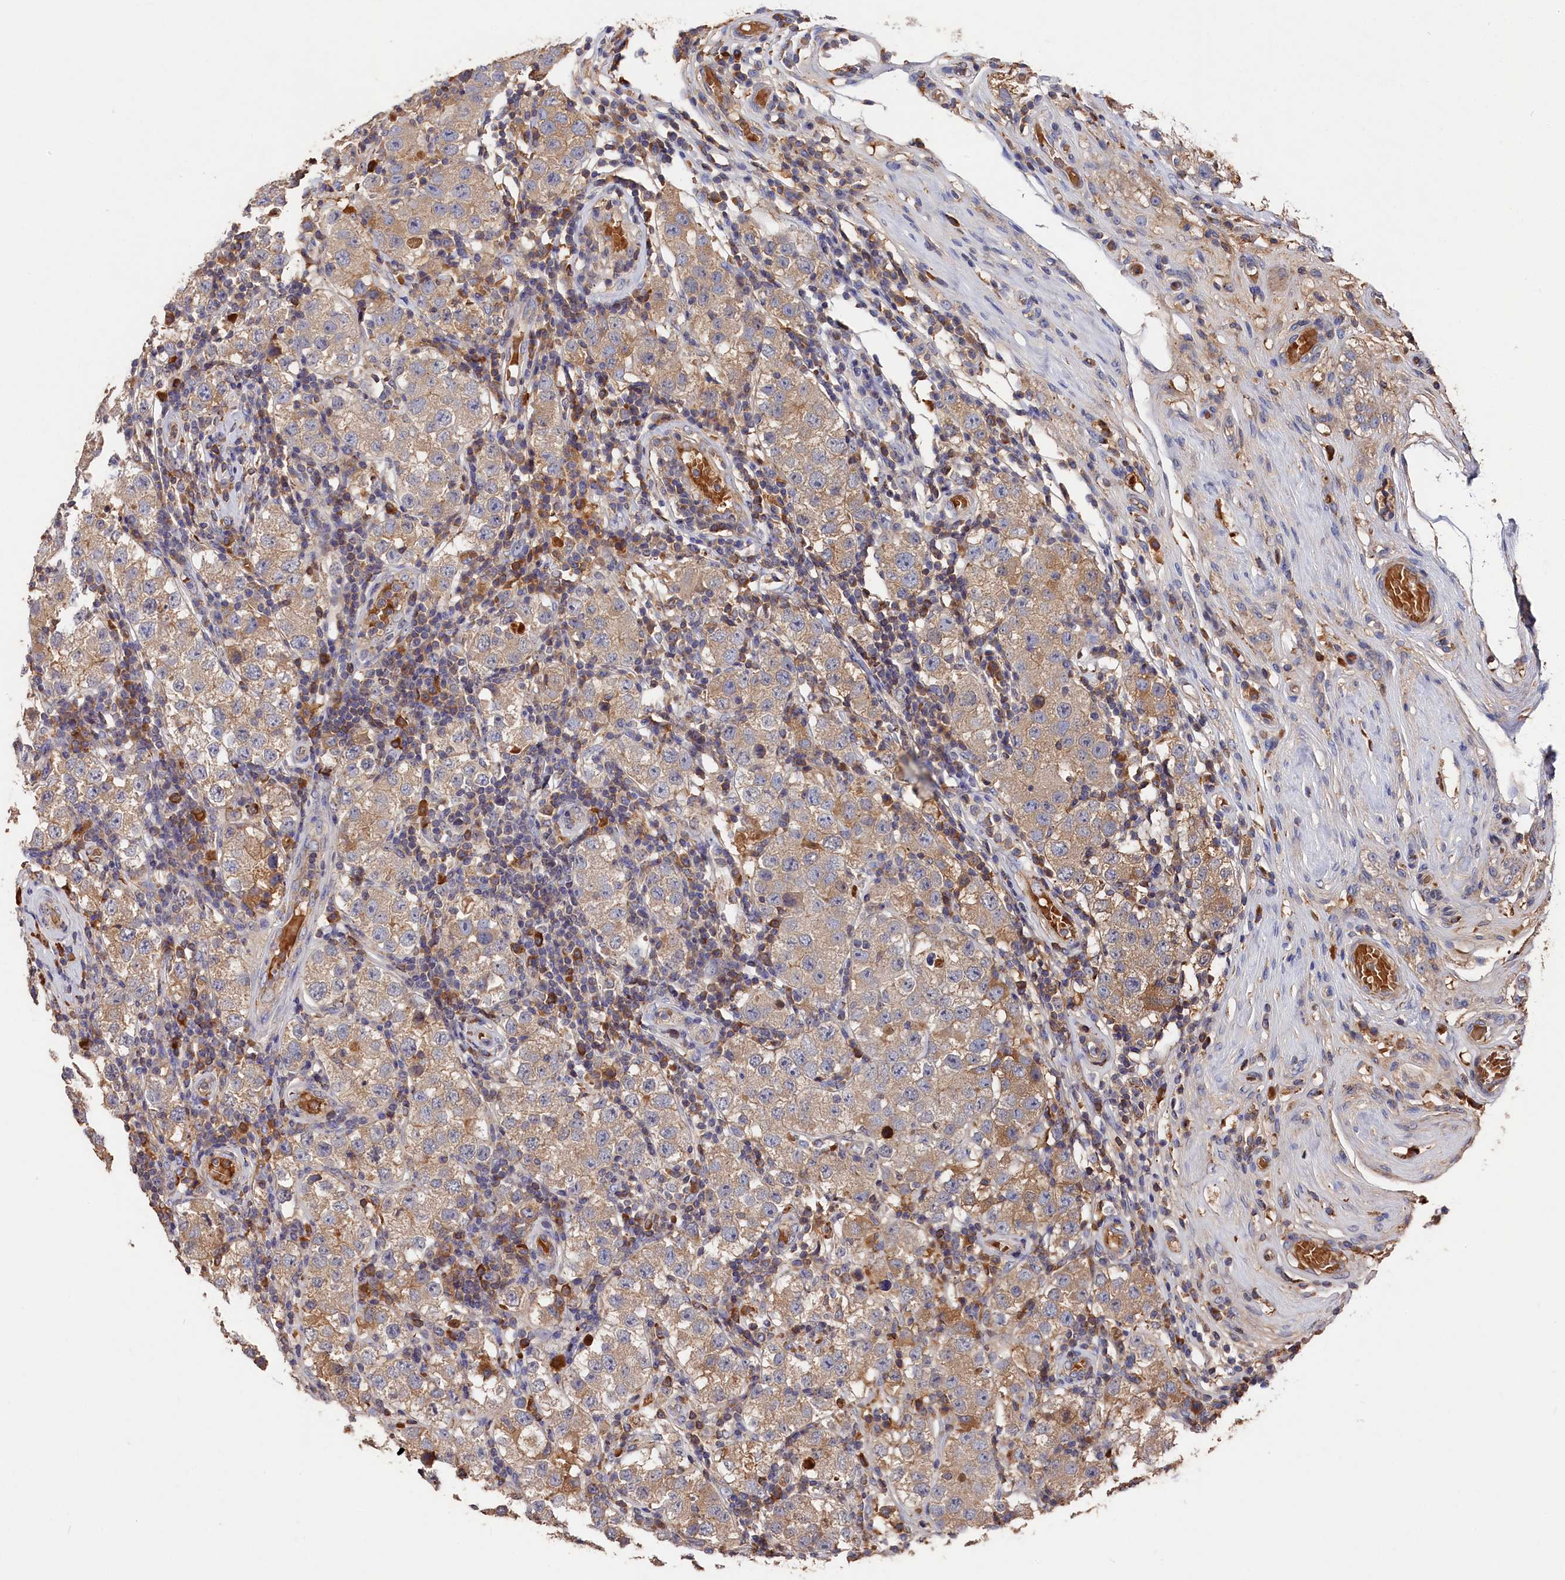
{"staining": {"intensity": "weak", "quantity": ">75%", "location": "cytoplasmic/membranous"}, "tissue": "testis cancer", "cell_type": "Tumor cells", "image_type": "cancer", "snomed": [{"axis": "morphology", "description": "Seminoma, NOS"}, {"axis": "topography", "description": "Testis"}], "caption": "Brown immunohistochemical staining in testis cancer (seminoma) reveals weak cytoplasmic/membranous positivity in approximately >75% of tumor cells.", "gene": "DHRS11", "patient": {"sex": "male", "age": 34}}